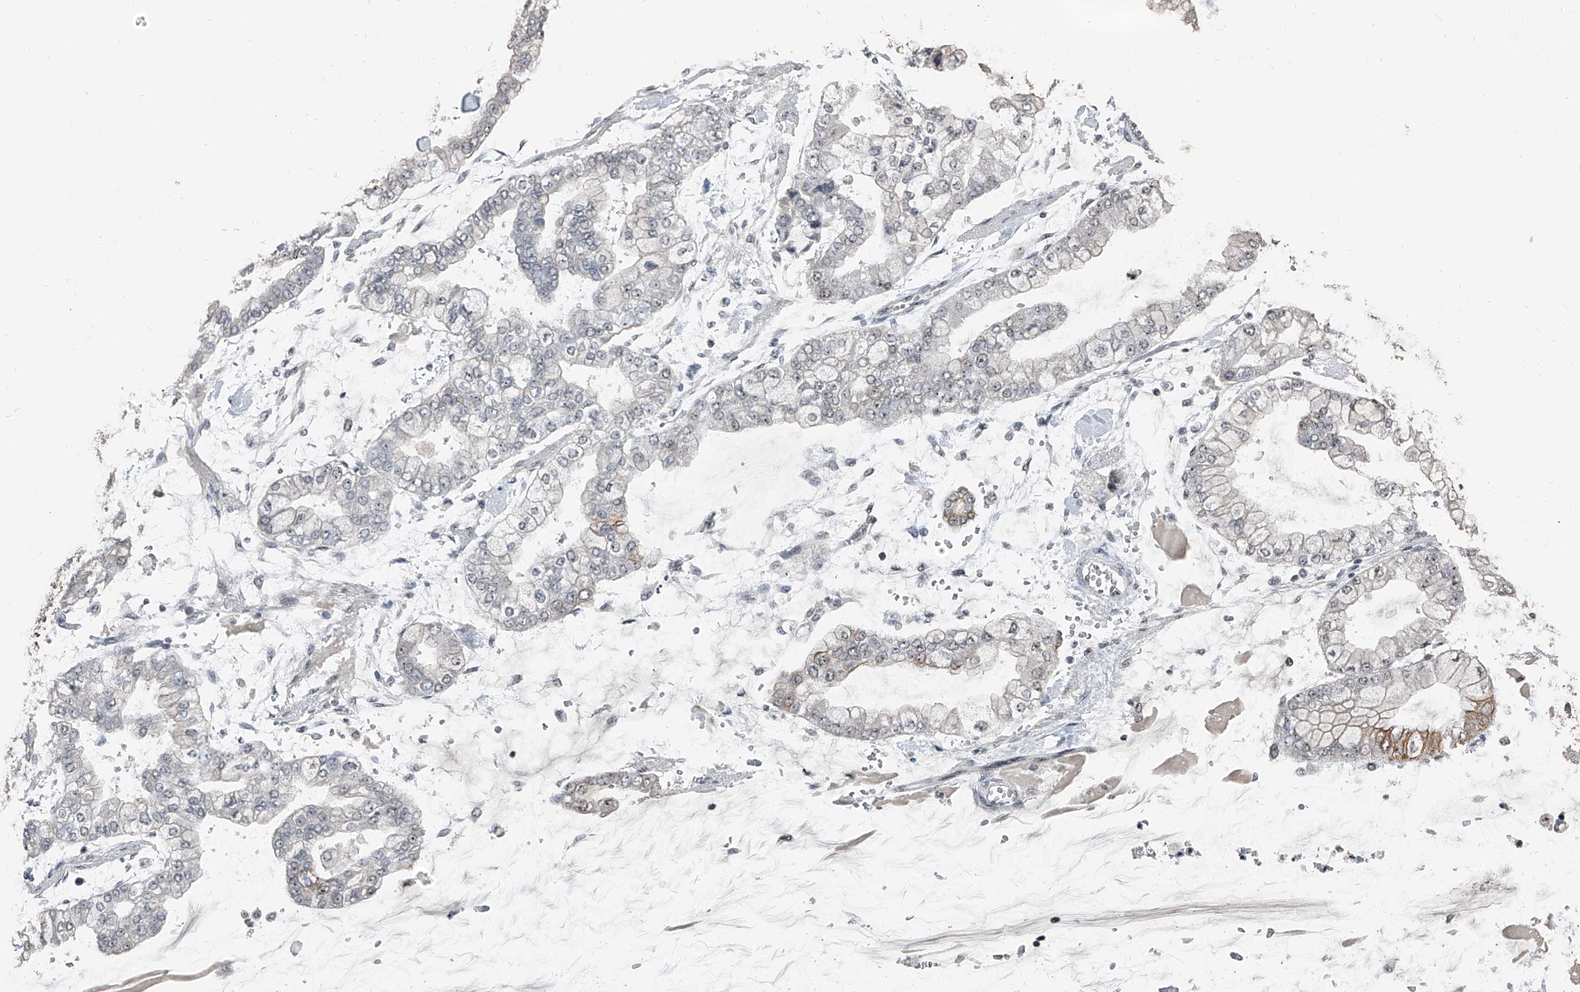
{"staining": {"intensity": "weak", "quantity": "<25%", "location": "cytoplasmic/membranous,nuclear"}, "tissue": "stomach cancer", "cell_type": "Tumor cells", "image_type": "cancer", "snomed": [{"axis": "morphology", "description": "Normal tissue, NOS"}, {"axis": "morphology", "description": "Adenocarcinoma, NOS"}, {"axis": "topography", "description": "Stomach, upper"}, {"axis": "topography", "description": "Stomach"}], "caption": "An immunohistochemistry histopathology image of stomach adenocarcinoma is shown. There is no staining in tumor cells of stomach adenocarcinoma.", "gene": "TCOF1", "patient": {"sex": "male", "age": 76}}